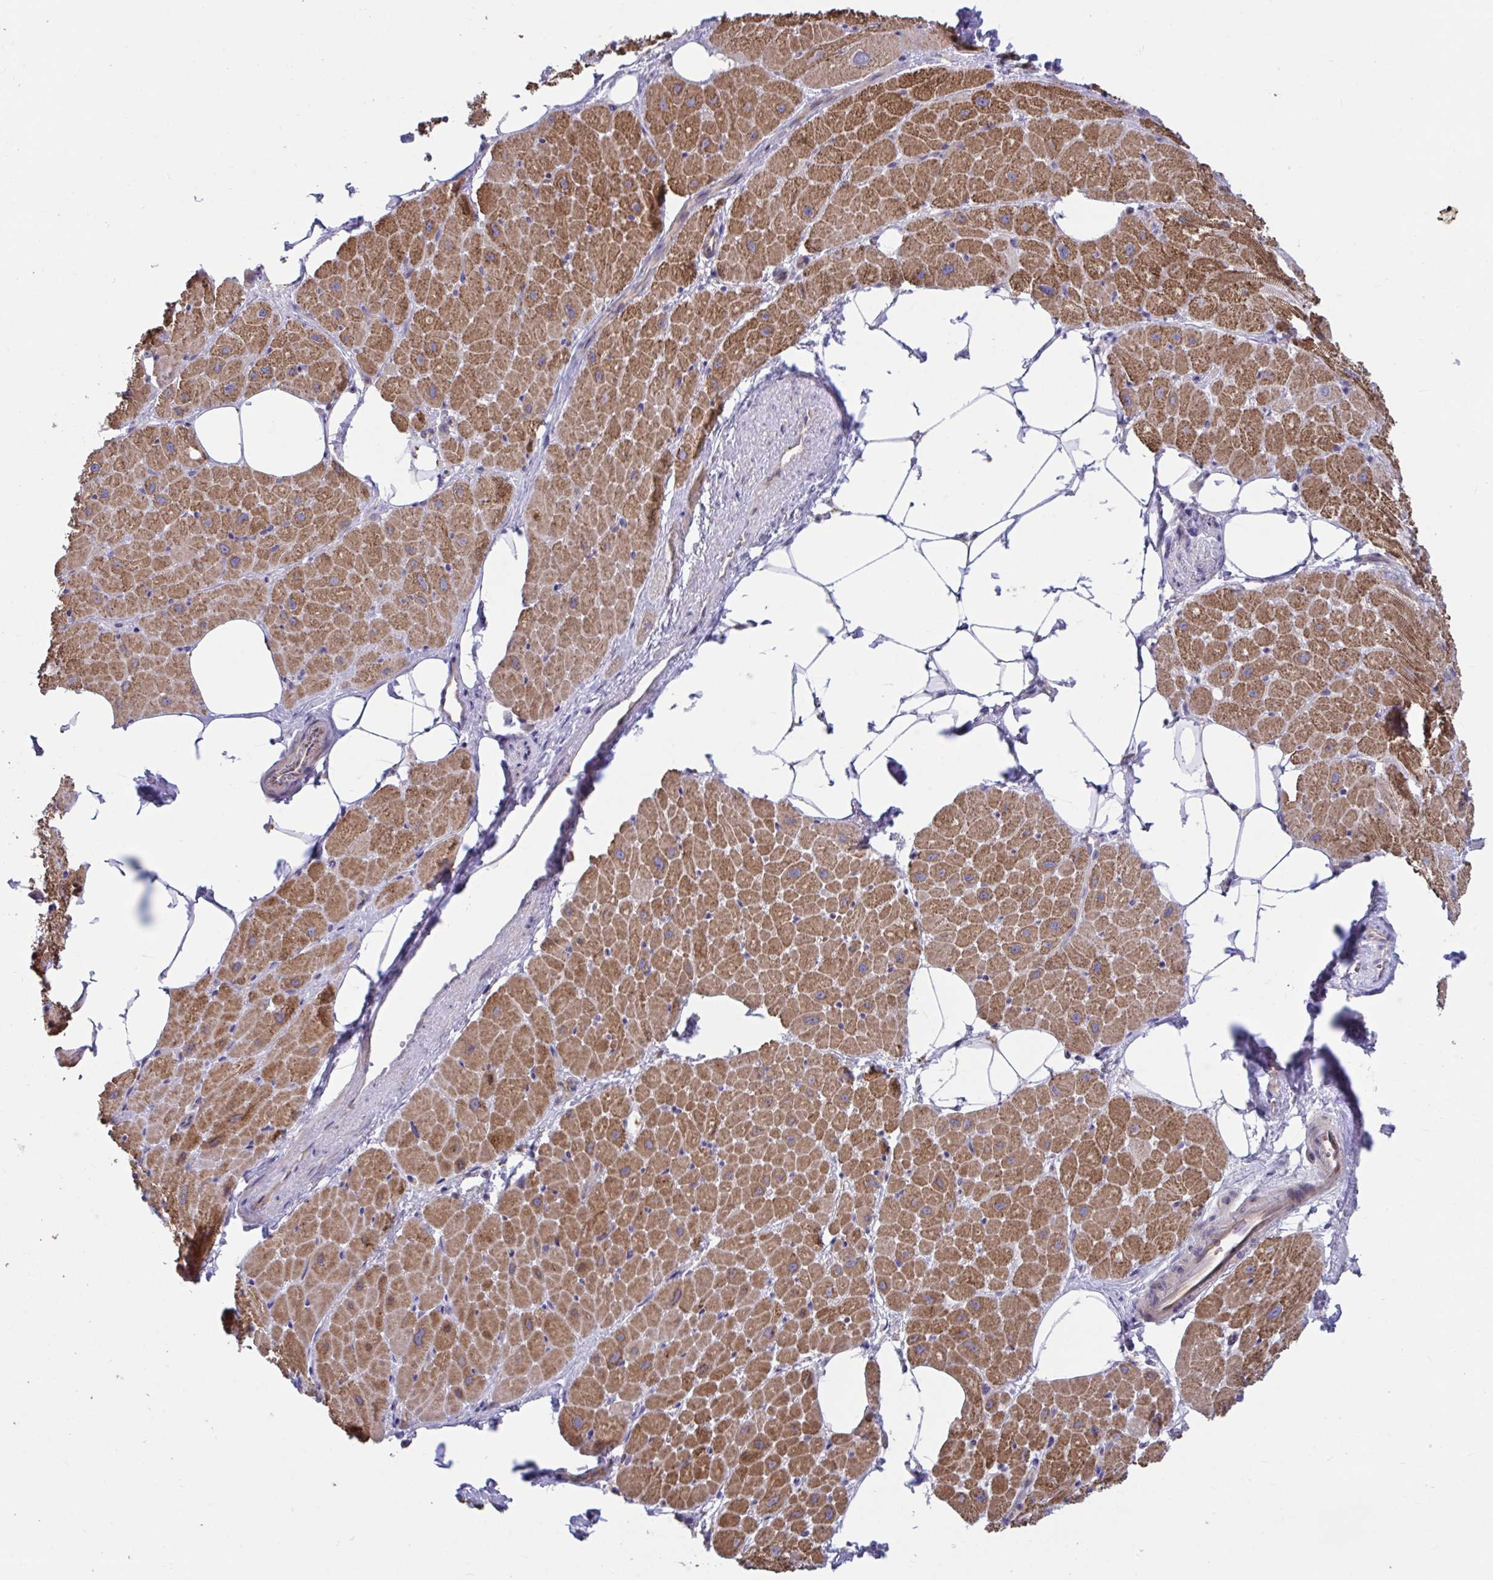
{"staining": {"intensity": "strong", "quantity": ">75%", "location": "cytoplasmic/membranous"}, "tissue": "heart muscle", "cell_type": "Cardiomyocytes", "image_type": "normal", "snomed": [{"axis": "morphology", "description": "Normal tissue, NOS"}, {"axis": "topography", "description": "Heart"}], "caption": "A brown stain labels strong cytoplasmic/membranous expression of a protein in cardiomyocytes of unremarkable heart muscle. (IHC, brightfield microscopy, high magnification).", "gene": "IST1", "patient": {"sex": "male", "age": 62}}